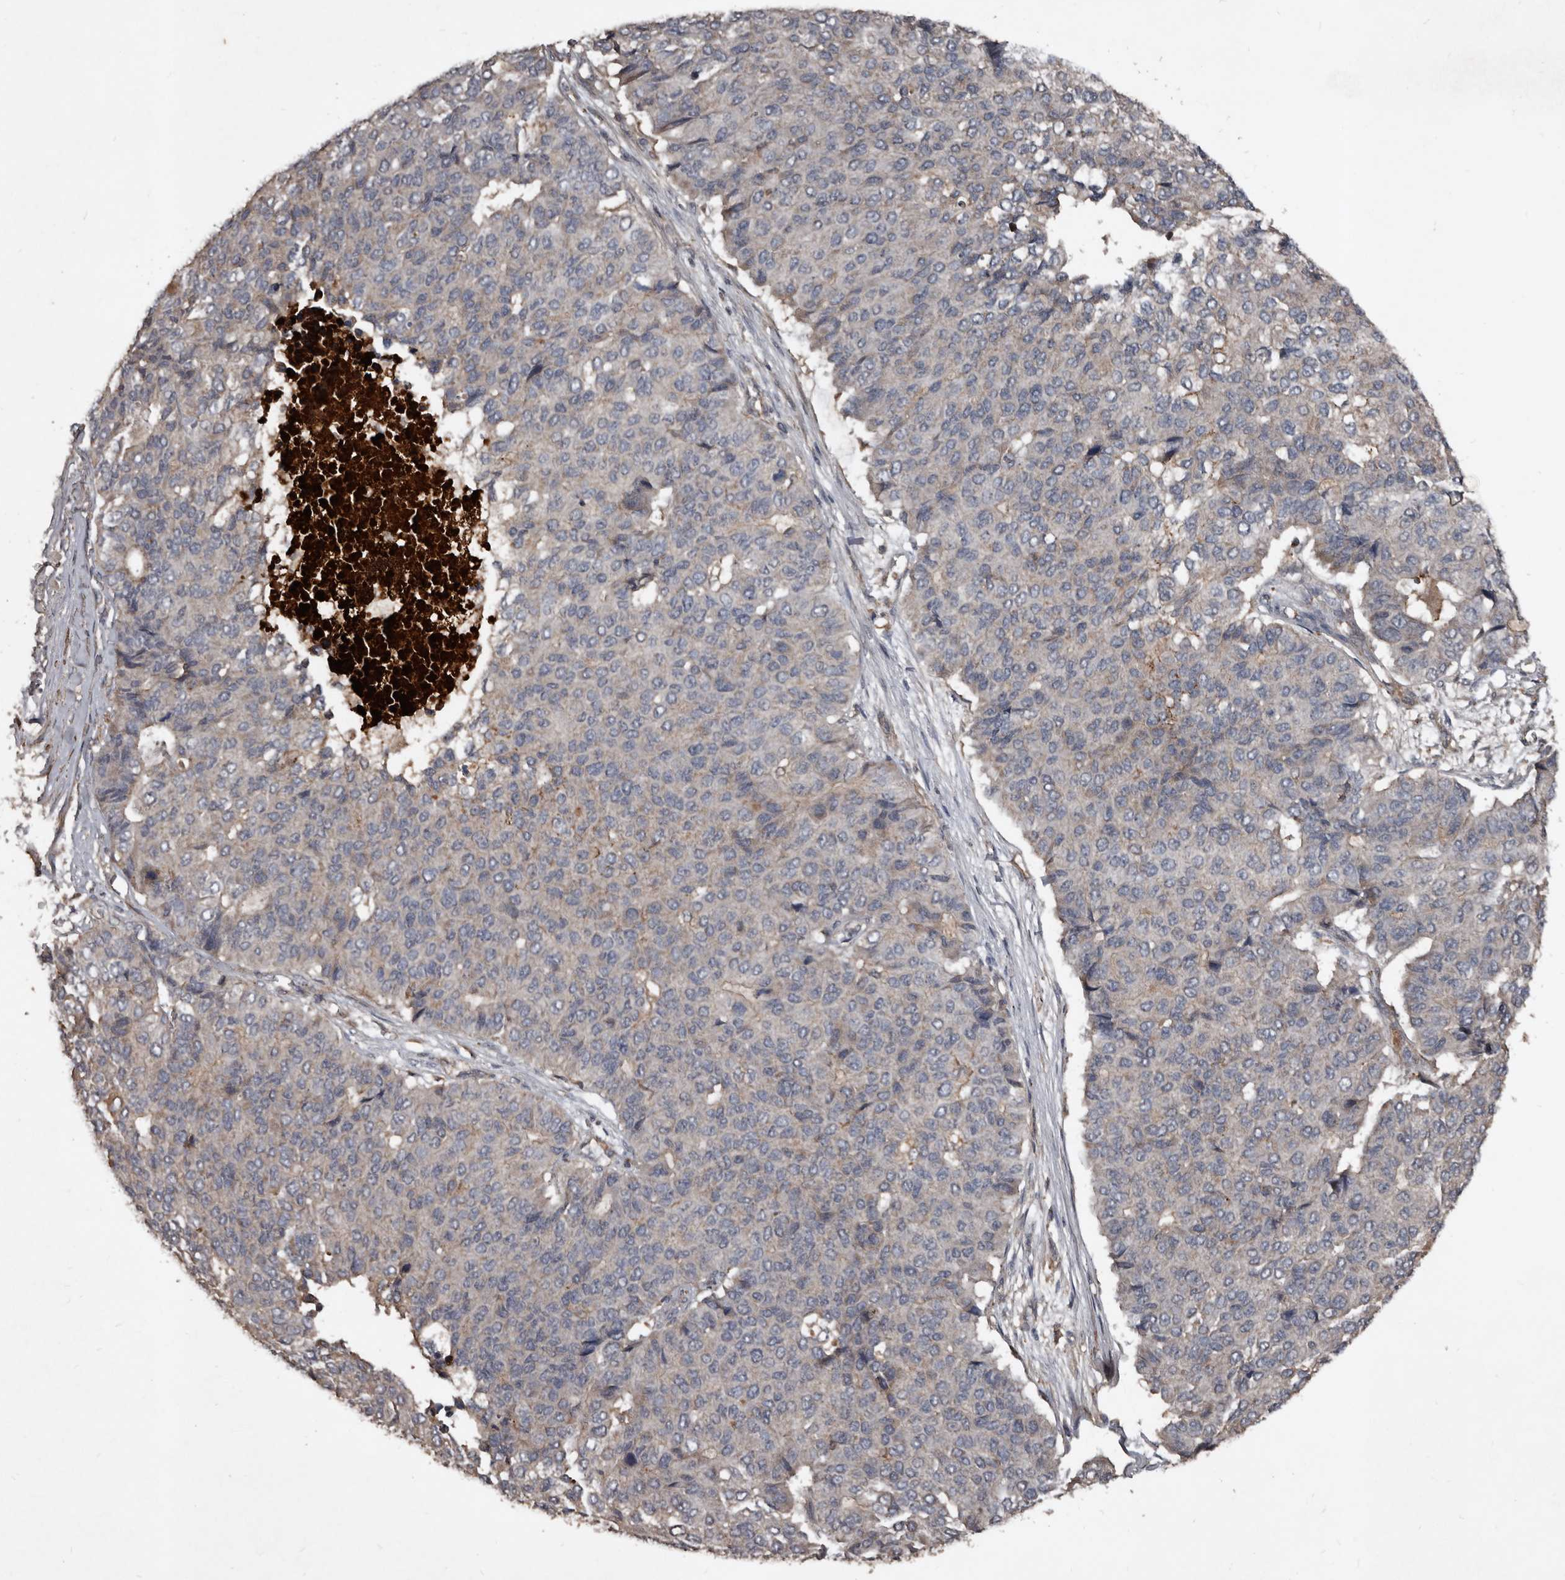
{"staining": {"intensity": "weak", "quantity": "<25%", "location": "cytoplasmic/membranous"}, "tissue": "pancreatic cancer", "cell_type": "Tumor cells", "image_type": "cancer", "snomed": [{"axis": "morphology", "description": "Adenocarcinoma, NOS"}, {"axis": "topography", "description": "Pancreas"}], "caption": "This is a photomicrograph of immunohistochemistry (IHC) staining of pancreatic cancer (adenocarcinoma), which shows no positivity in tumor cells.", "gene": "GREB1", "patient": {"sex": "male", "age": 50}}